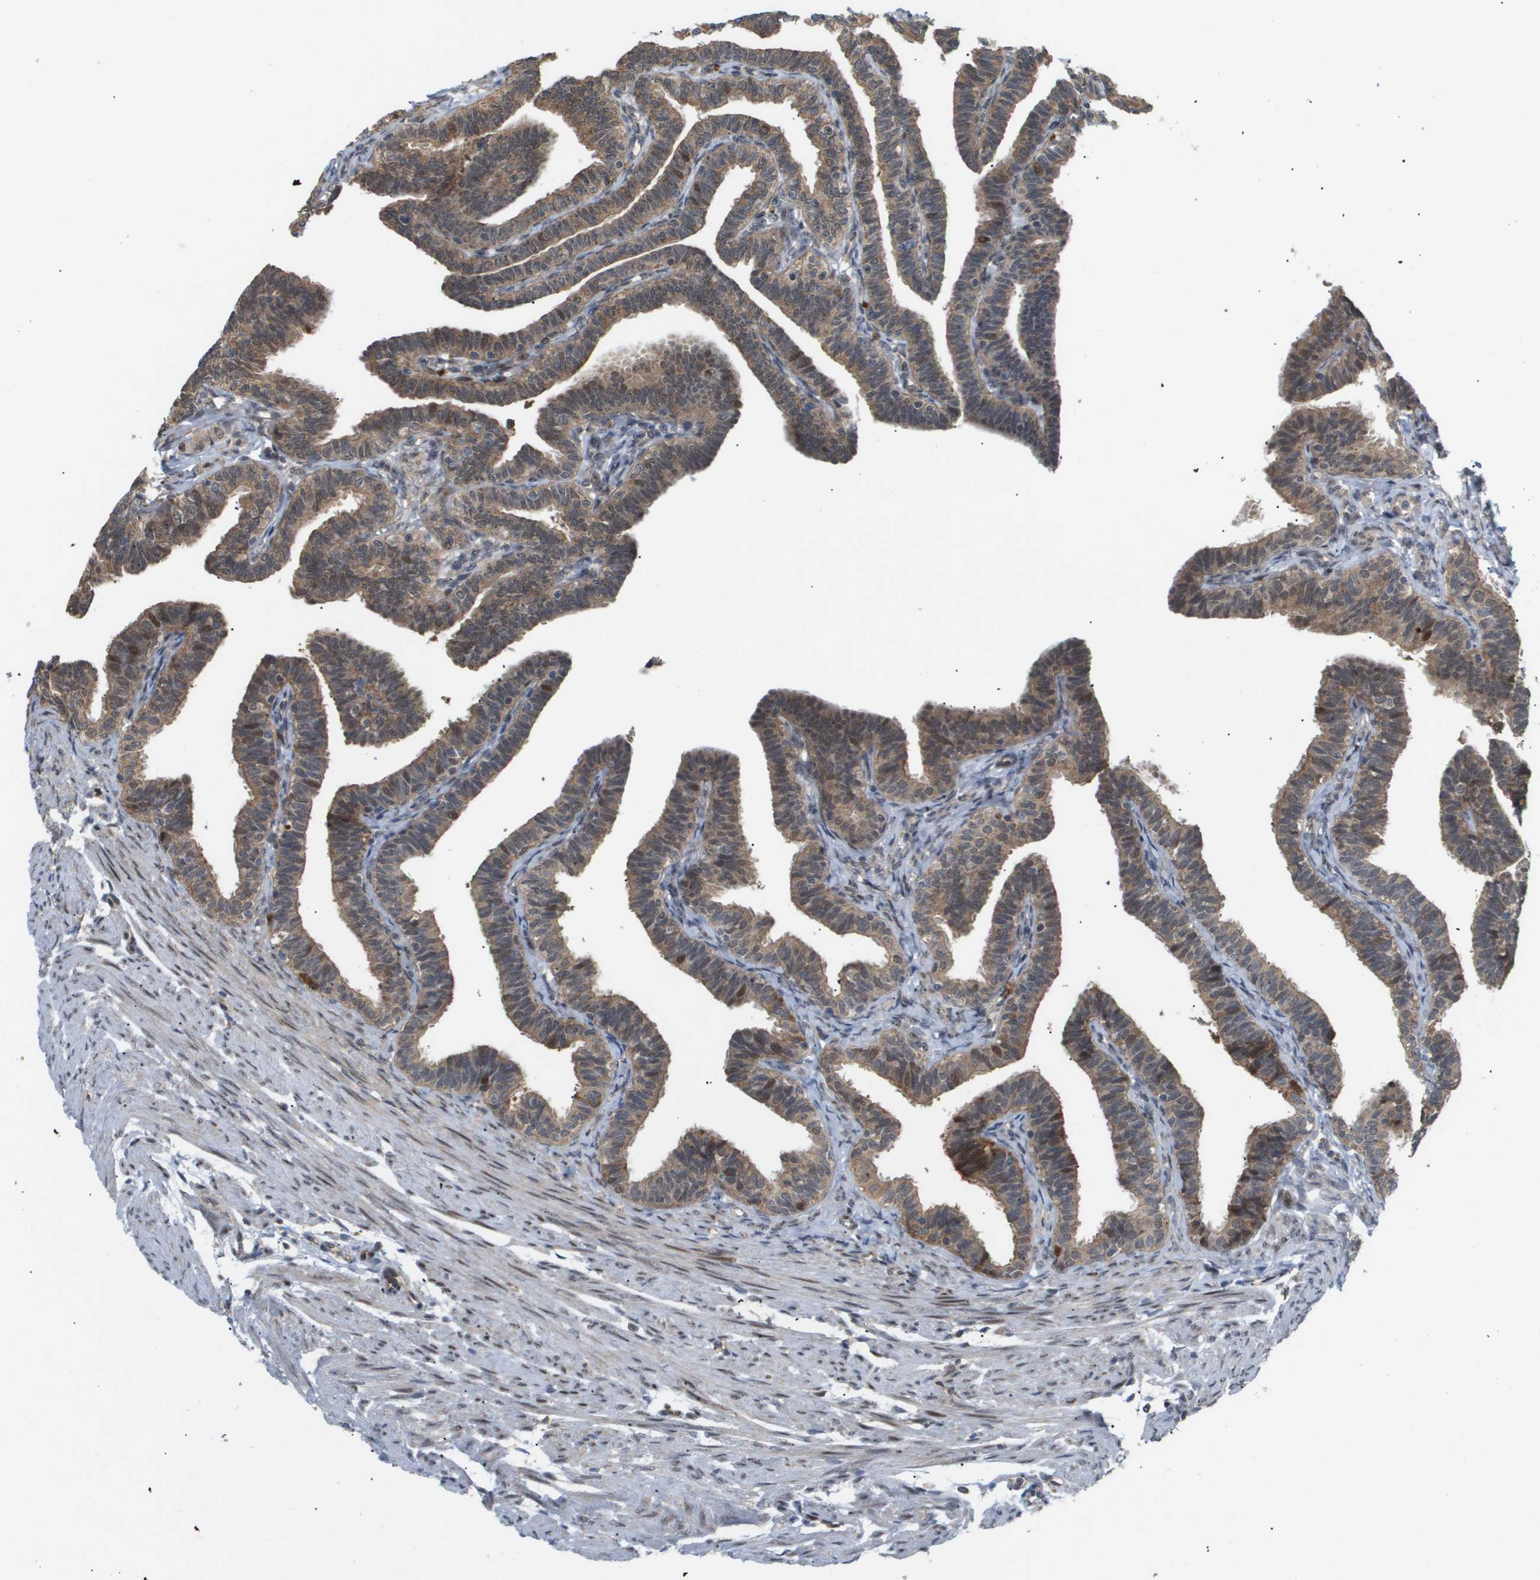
{"staining": {"intensity": "weak", "quantity": ">75%", "location": "cytoplasmic/membranous,nuclear"}, "tissue": "fallopian tube", "cell_type": "Glandular cells", "image_type": "normal", "snomed": [{"axis": "morphology", "description": "Normal tissue, NOS"}, {"axis": "topography", "description": "Fallopian tube"}, {"axis": "topography", "description": "Ovary"}], "caption": "Brown immunohistochemical staining in normal fallopian tube exhibits weak cytoplasmic/membranous,nuclear staining in approximately >75% of glandular cells.", "gene": "PDGFB", "patient": {"sex": "female", "age": 23}}